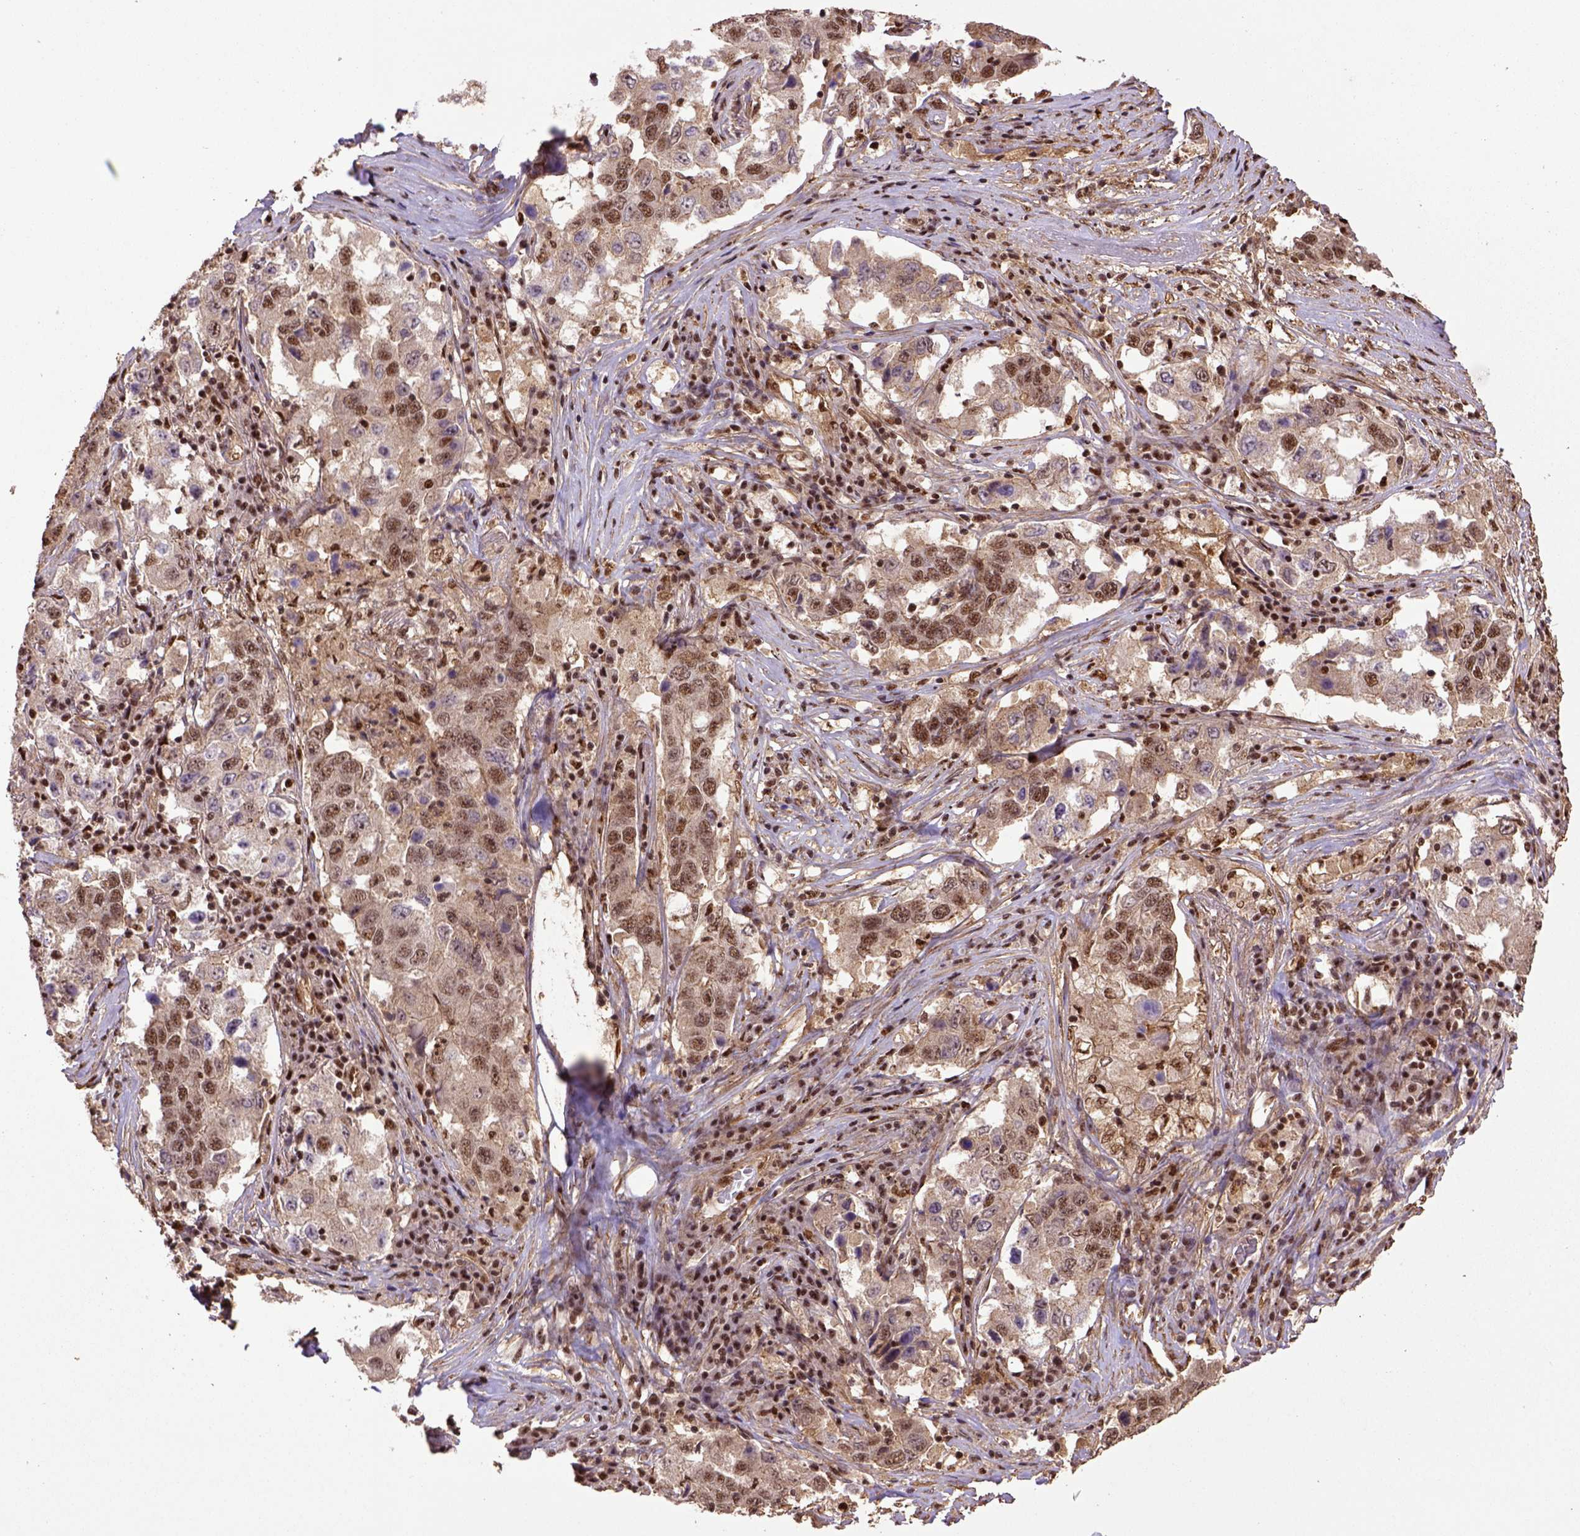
{"staining": {"intensity": "moderate", "quantity": ">75%", "location": "nuclear"}, "tissue": "lung cancer", "cell_type": "Tumor cells", "image_type": "cancer", "snomed": [{"axis": "morphology", "description": "Adenocarcinoma, NOS"}, {"axis": "topography", "description": "Lung"}], "caption": "Immunohistochemical staining of adenocarcinoma (lung) demonstrates medium levels of moderate nuclear staining in approximately >75% of tumor cells.", "gene": "PPIG", "patient": {"sex": "male", "age": 73}}